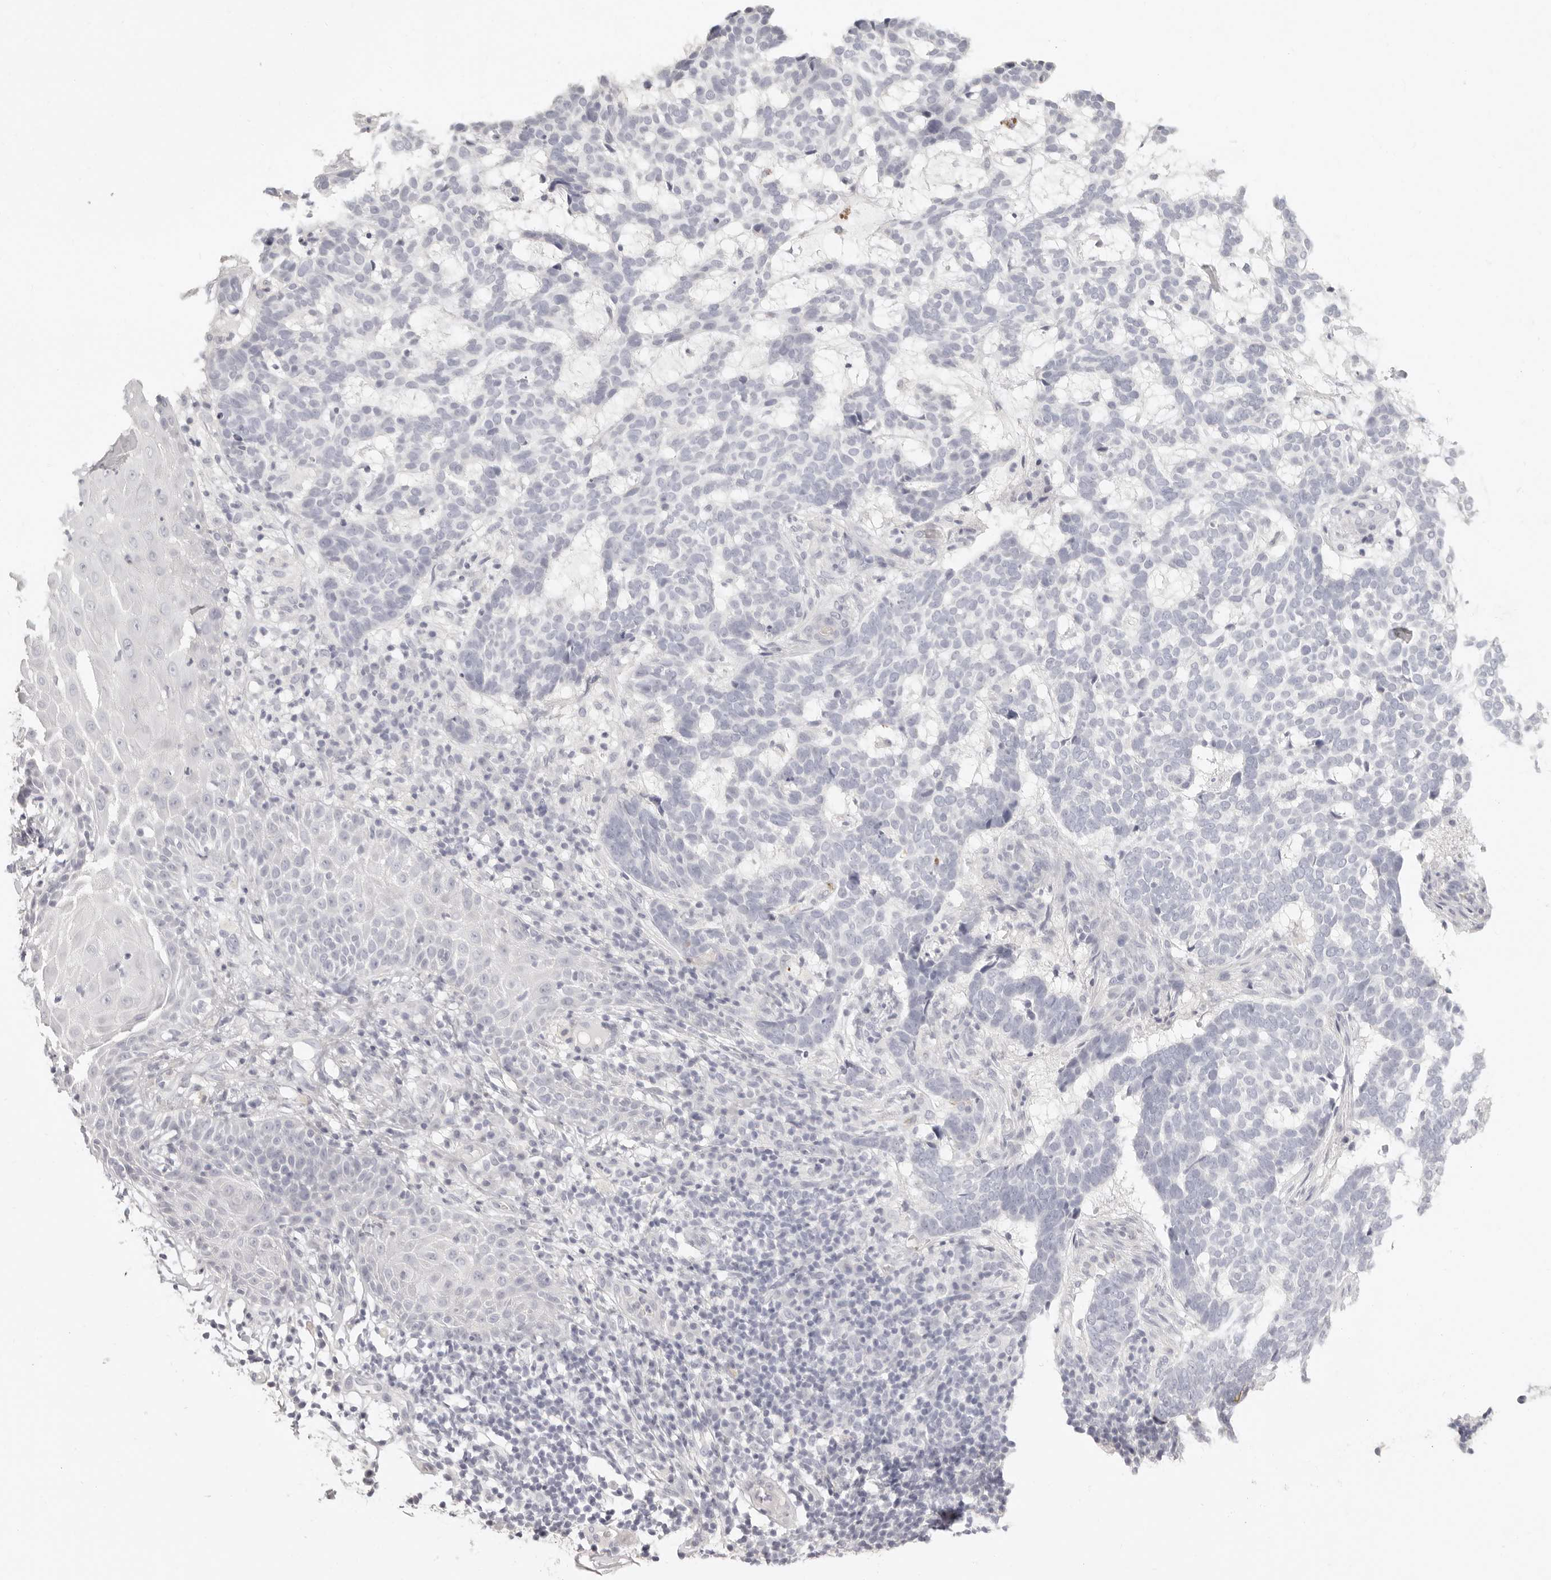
{"staining": {"intensity": "negative", "quantity": "none", "location": "none"}, "tissue": "skin cancer", "cell_type": "Tumor cells", "image_type": "cancer", "snomed": [{"axis": "morphology", "description": "Basal cell carcinoma"}, {"axis": "topography", "description": "Skin"}], "caption": "Immunohistochemical staining of basal cell carcinoma (skin) exhibits no significant staining in tumor cells.", "gene": "FABP1", "patient": {"sex": "male", "age": 85}}